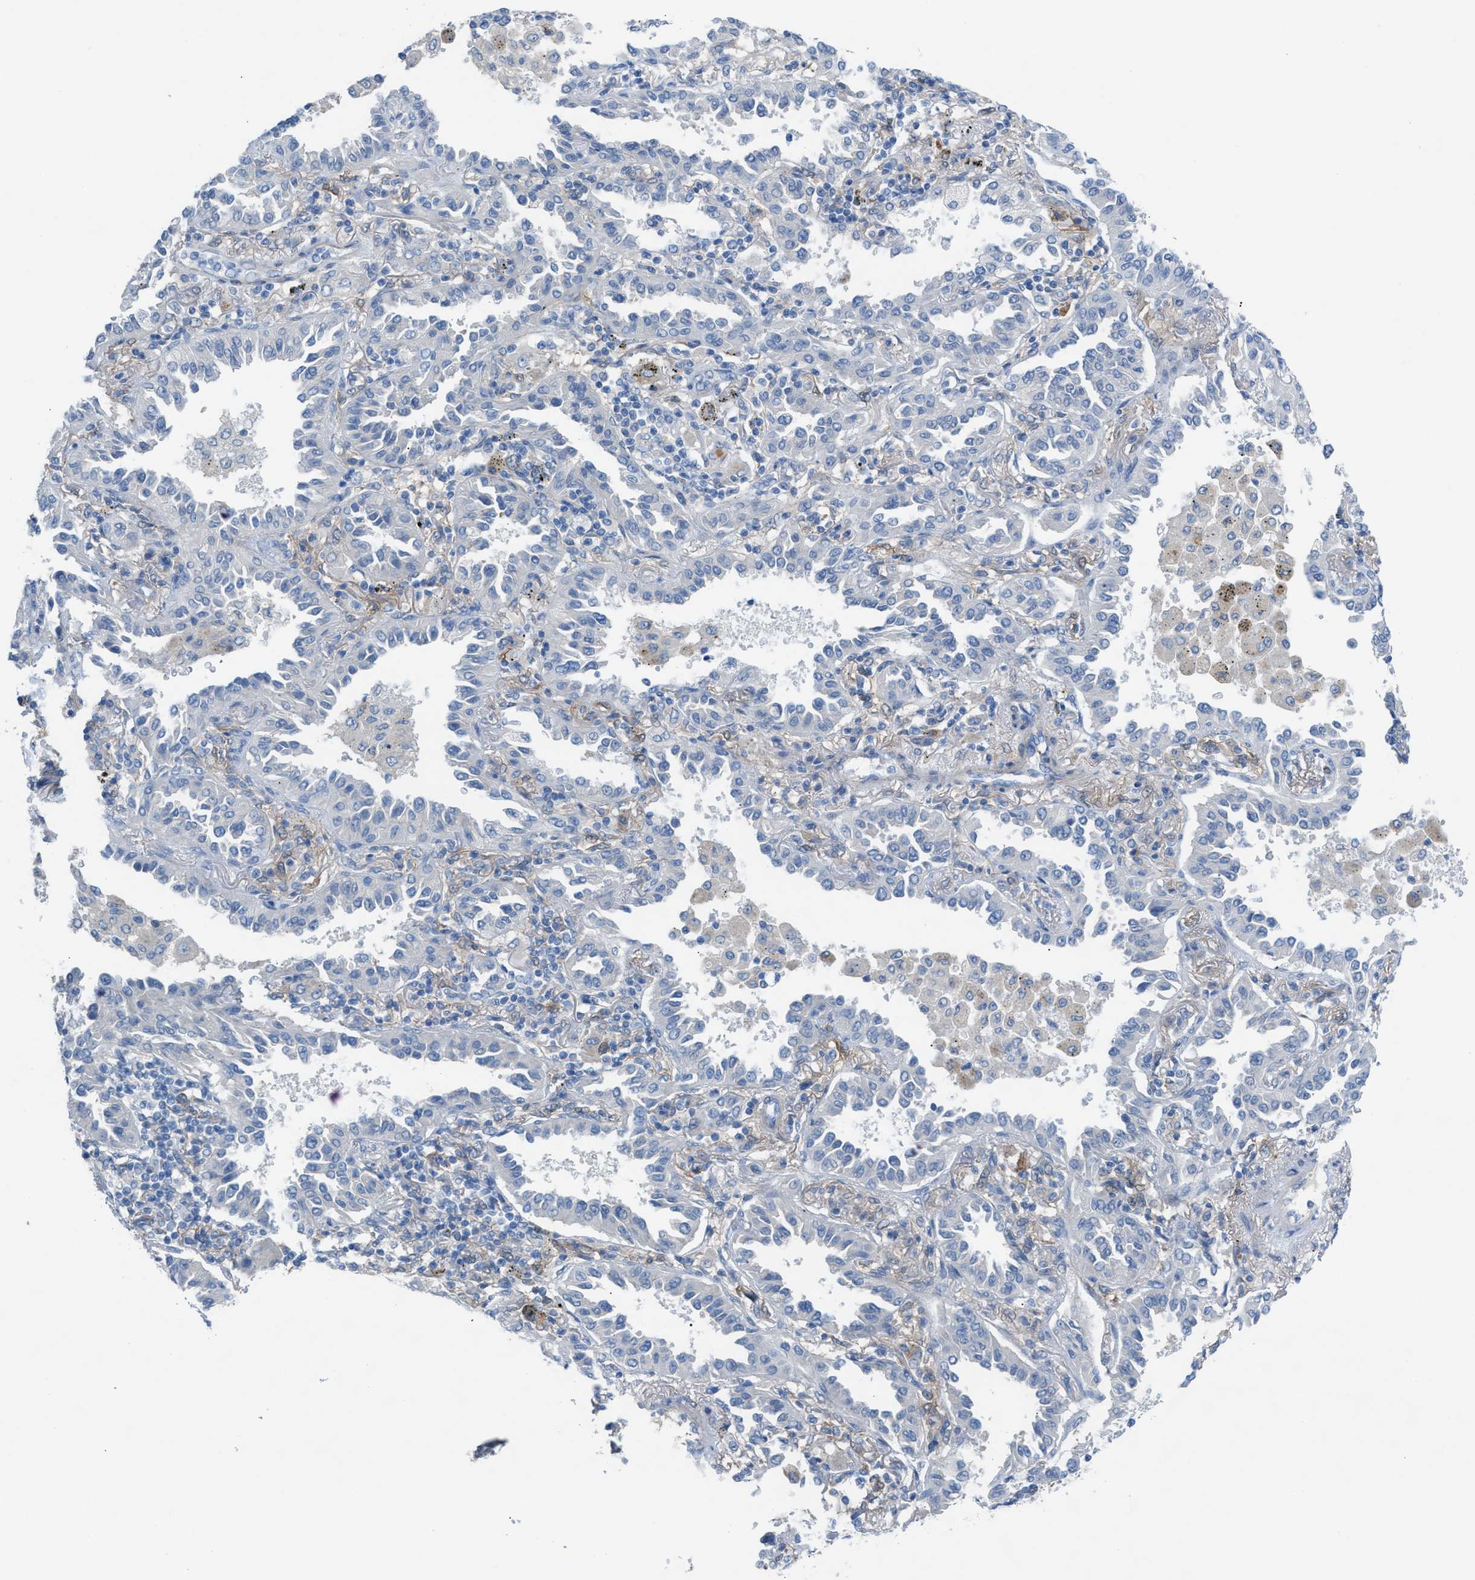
{"staining": {"intensity": "negative", "quantity": "none", "location": "none"}, "tissue": "lung cancer", "cell_type": "Tumor cells", "image_type": "cancer", "snomed": [{"axis": "morphology", "description": "Normal tissue, NOS"}, {"axis": "morphology", "description": "Adenocarcinoma, NOS"}, {"axis": "topography", "description": "Lung"}], "caption": "The photomicrograph displays no significant staining in tumor cells of adenocarcinoma (lung).", "gene": "ASPA", "patient": {"sex": "male", "age": 59}}